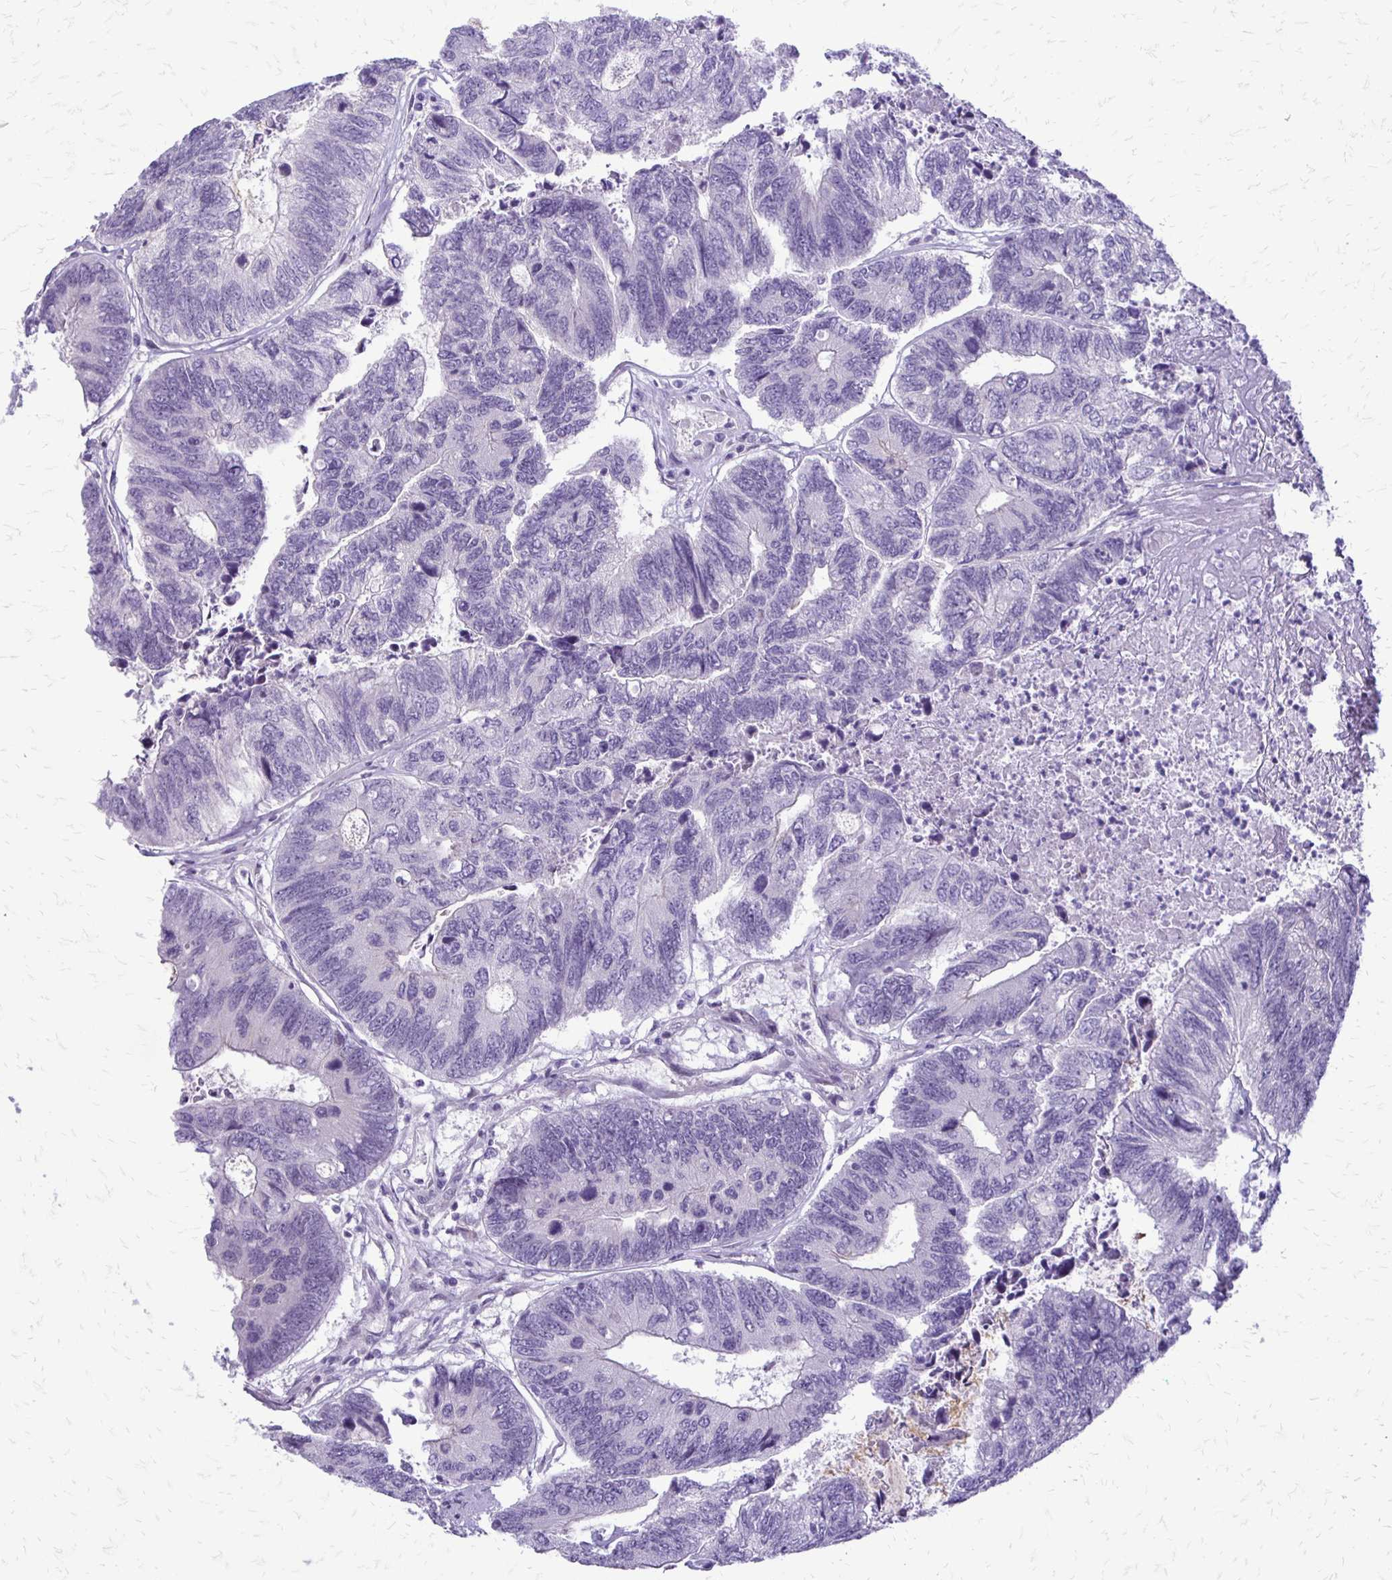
{"staining": {"intensity": "negative", "quantity": "none", "location": "none"}, "tissue": "colorectal cancer", "cell_type": "Tumor cells", "image_type": "cancer", "snomed": [{"axis": "morphology", "description": "Adenocarcinoma, NOS"}, {"axis": "topography", "description": "Colon"}], "caption": "DAB (3,3'-diaminobenzidine) immunohistochemical staining of adenocarcinoma (colorectal) exhibits no significant expression in tumor cells. (DAB immunohistochemistry visualized using brightfield microscopy, high magnification).", "gene": "EPYC", "patient": {"sex": "female", "age": 67}}